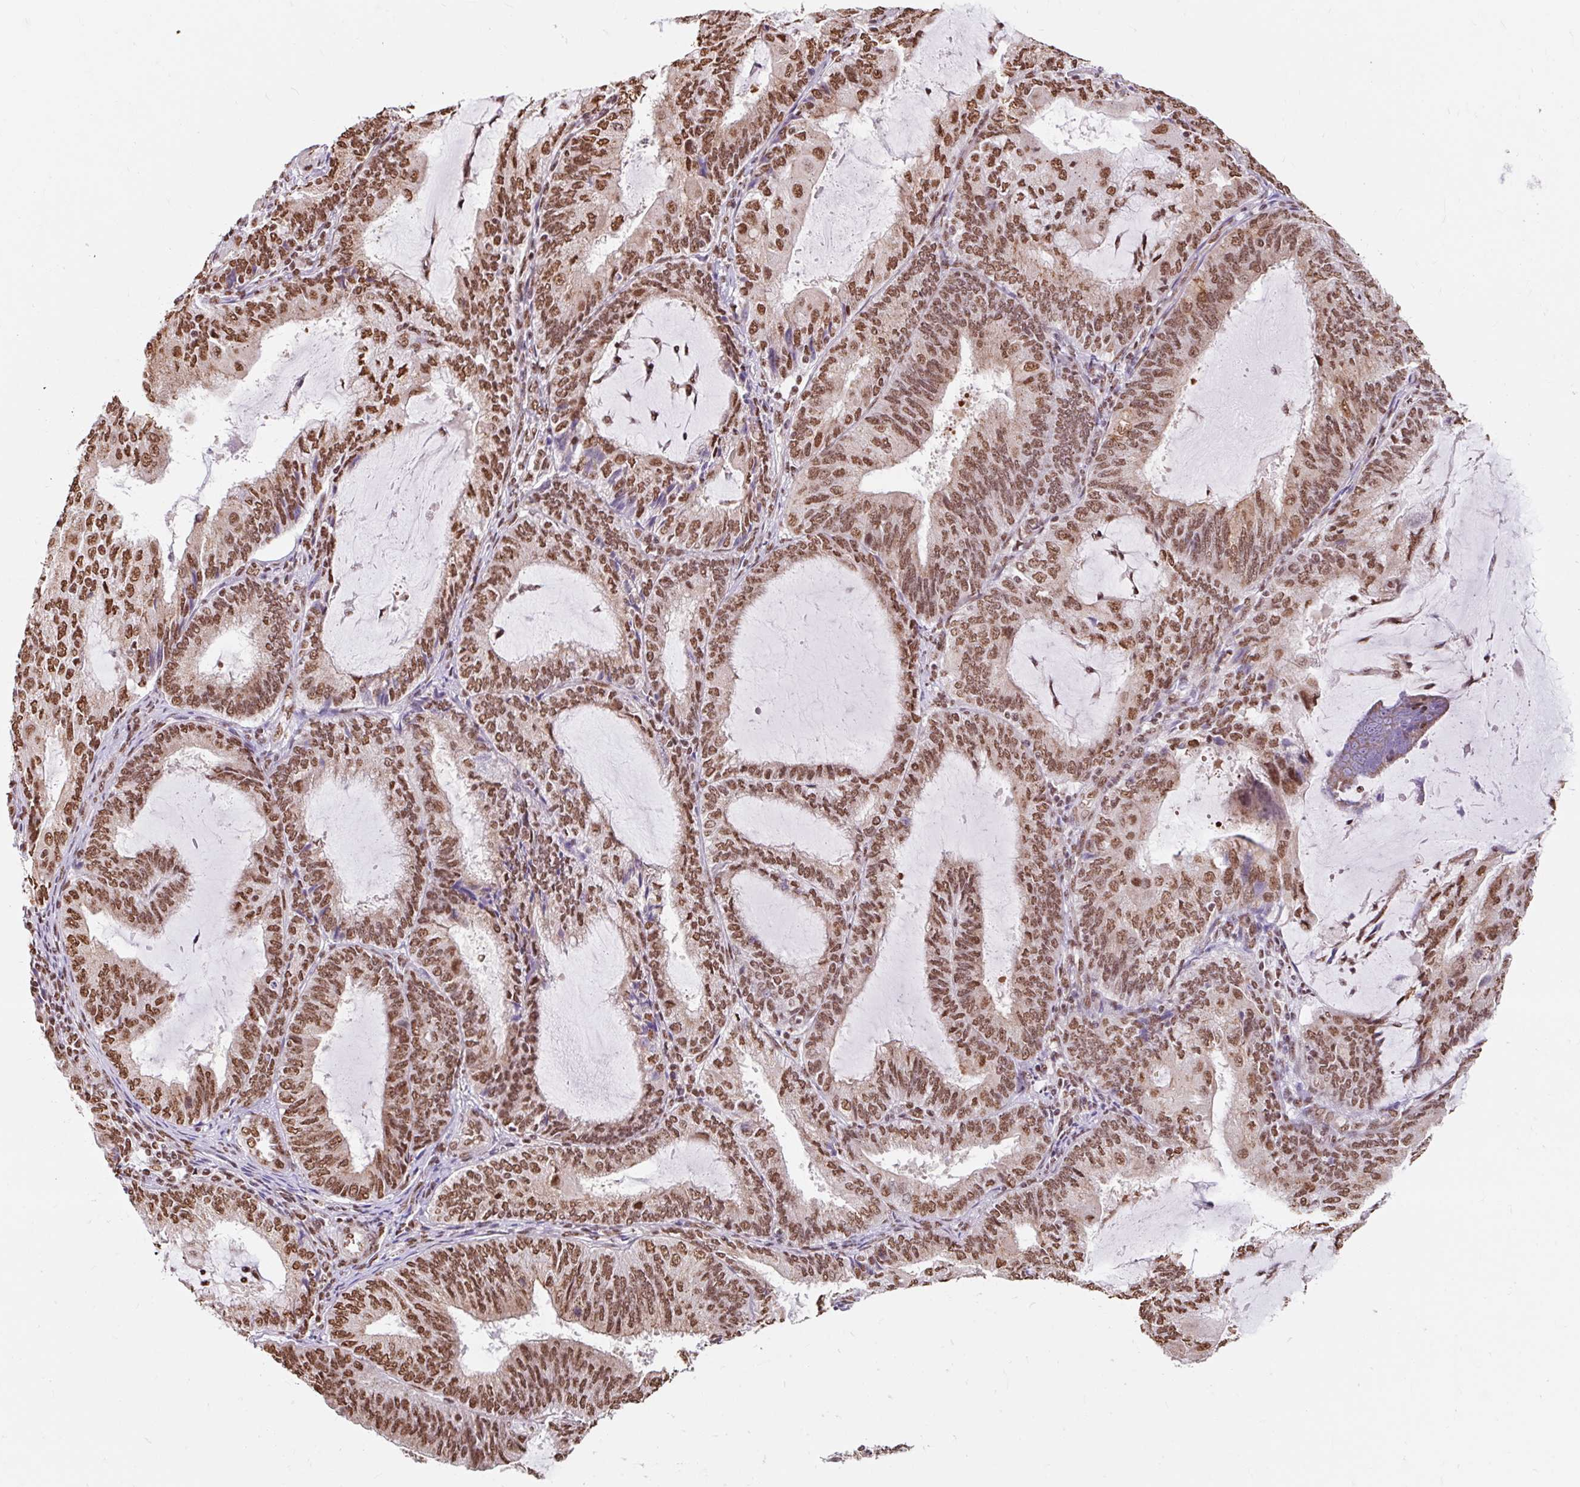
{"staining": {"intensity": "moderate", "quantity": ">75%", "location": "nuclear"}, "tissue": "endometrial cancer", "cell_type": "Tumor cells", "image_type": "cancer", "snomed": [{"axis": "morphology", "description": "Adenocarcinoma, NOS"}, {"axis": "topography", "description": "Endometrium"}], "caption": "Immunohistochemistry micrograph of human adenocarcinoma (endometrial) stained for a protein (brown), which demonstrates medium levels of moderate nuclear staining in about >75% of tumor cells.", "gene": "BICRA", "patient": {"sex": "female", "age": 81}}